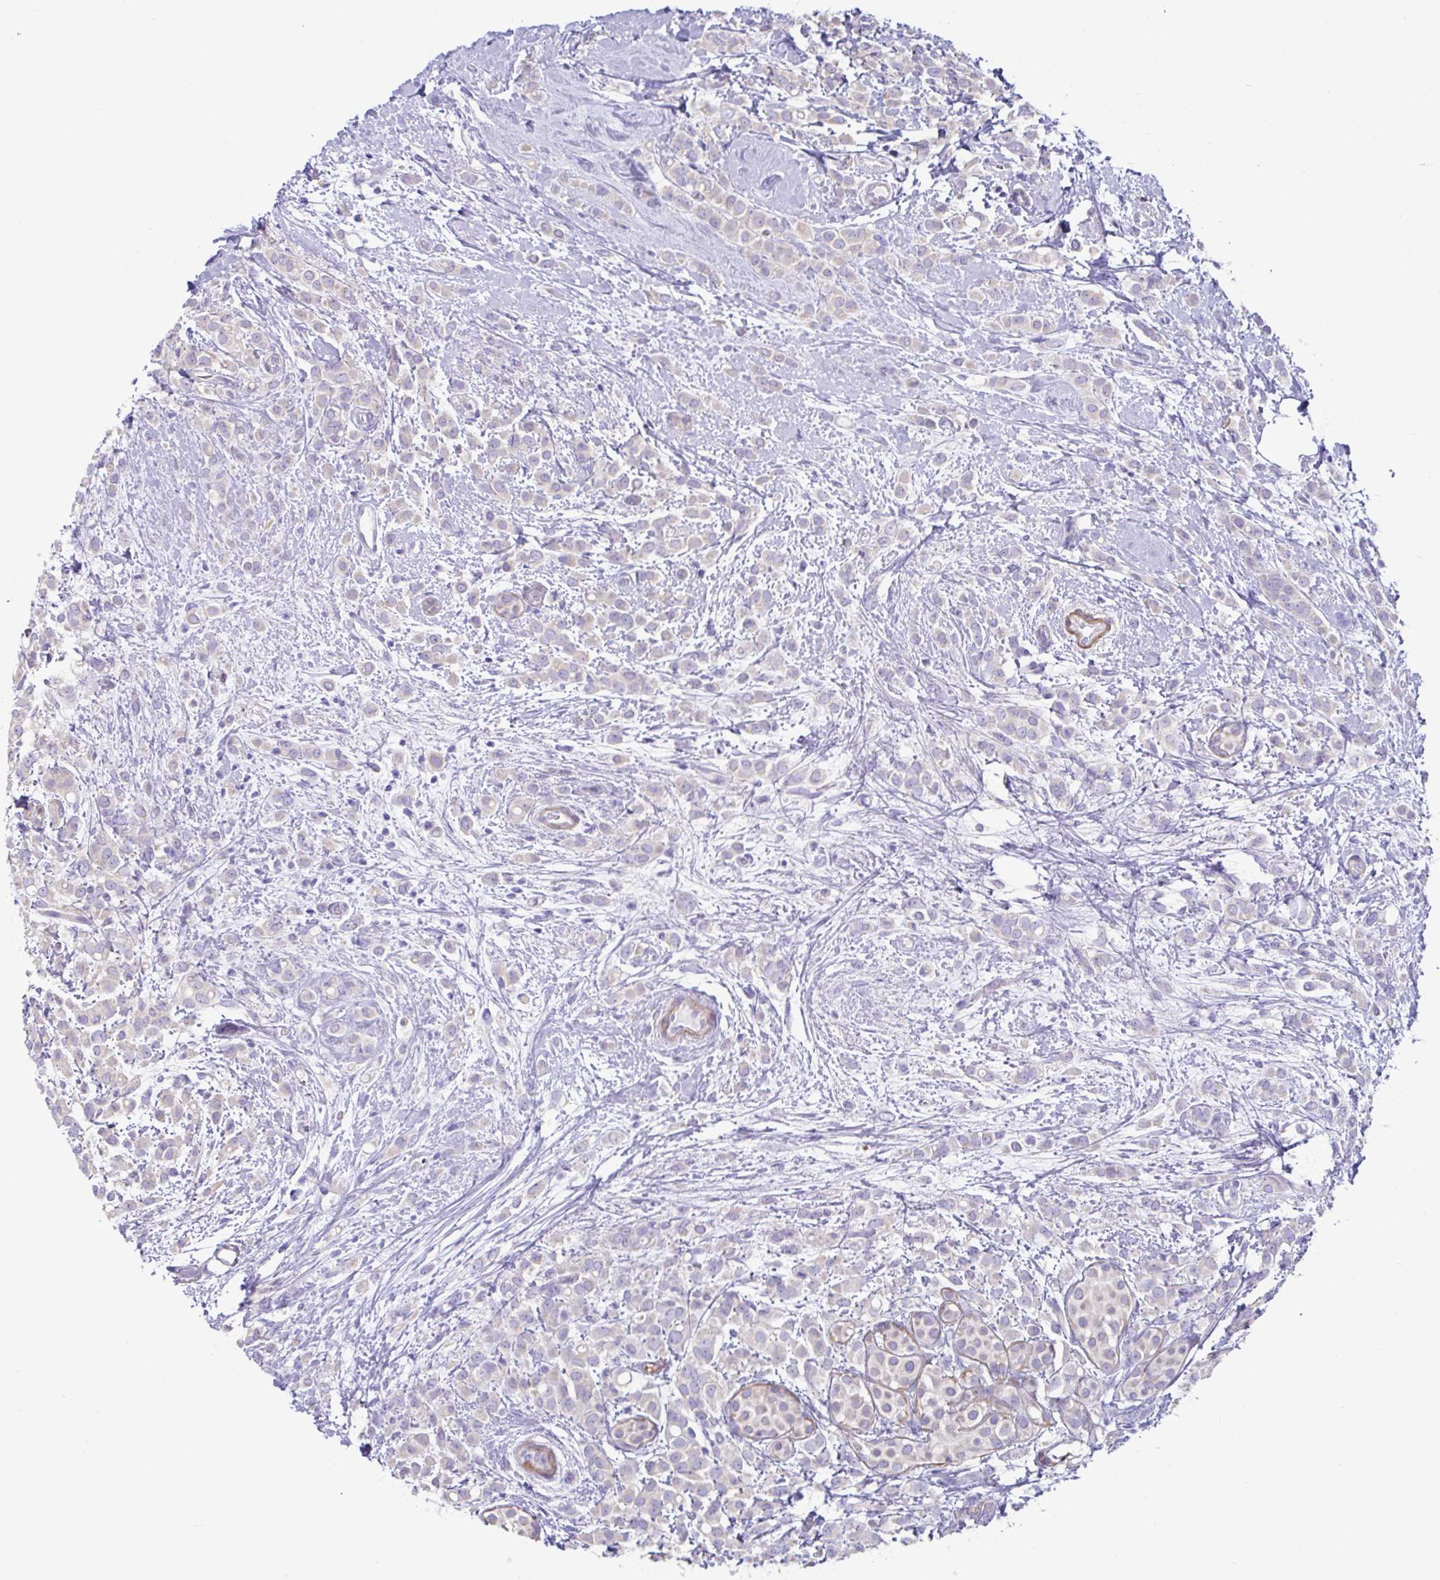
{"staining": {"intensity": "negative", "quantity": "none", "location": "none"}, "tissue": "breast cancer", "cell_type": "Tumor cells", "image_type": "cancer", "snomed": [{"axis": "morphology", "description": "Lobular carcinoma"}, {"axis": "topography", "description": "Breast"}], "caption": "Image shows no protein positivity in tumor cells of lobular carcinoma (breast) tissue.", "gene": "MED11", "patient": {"sex": "female", "age": 68}}